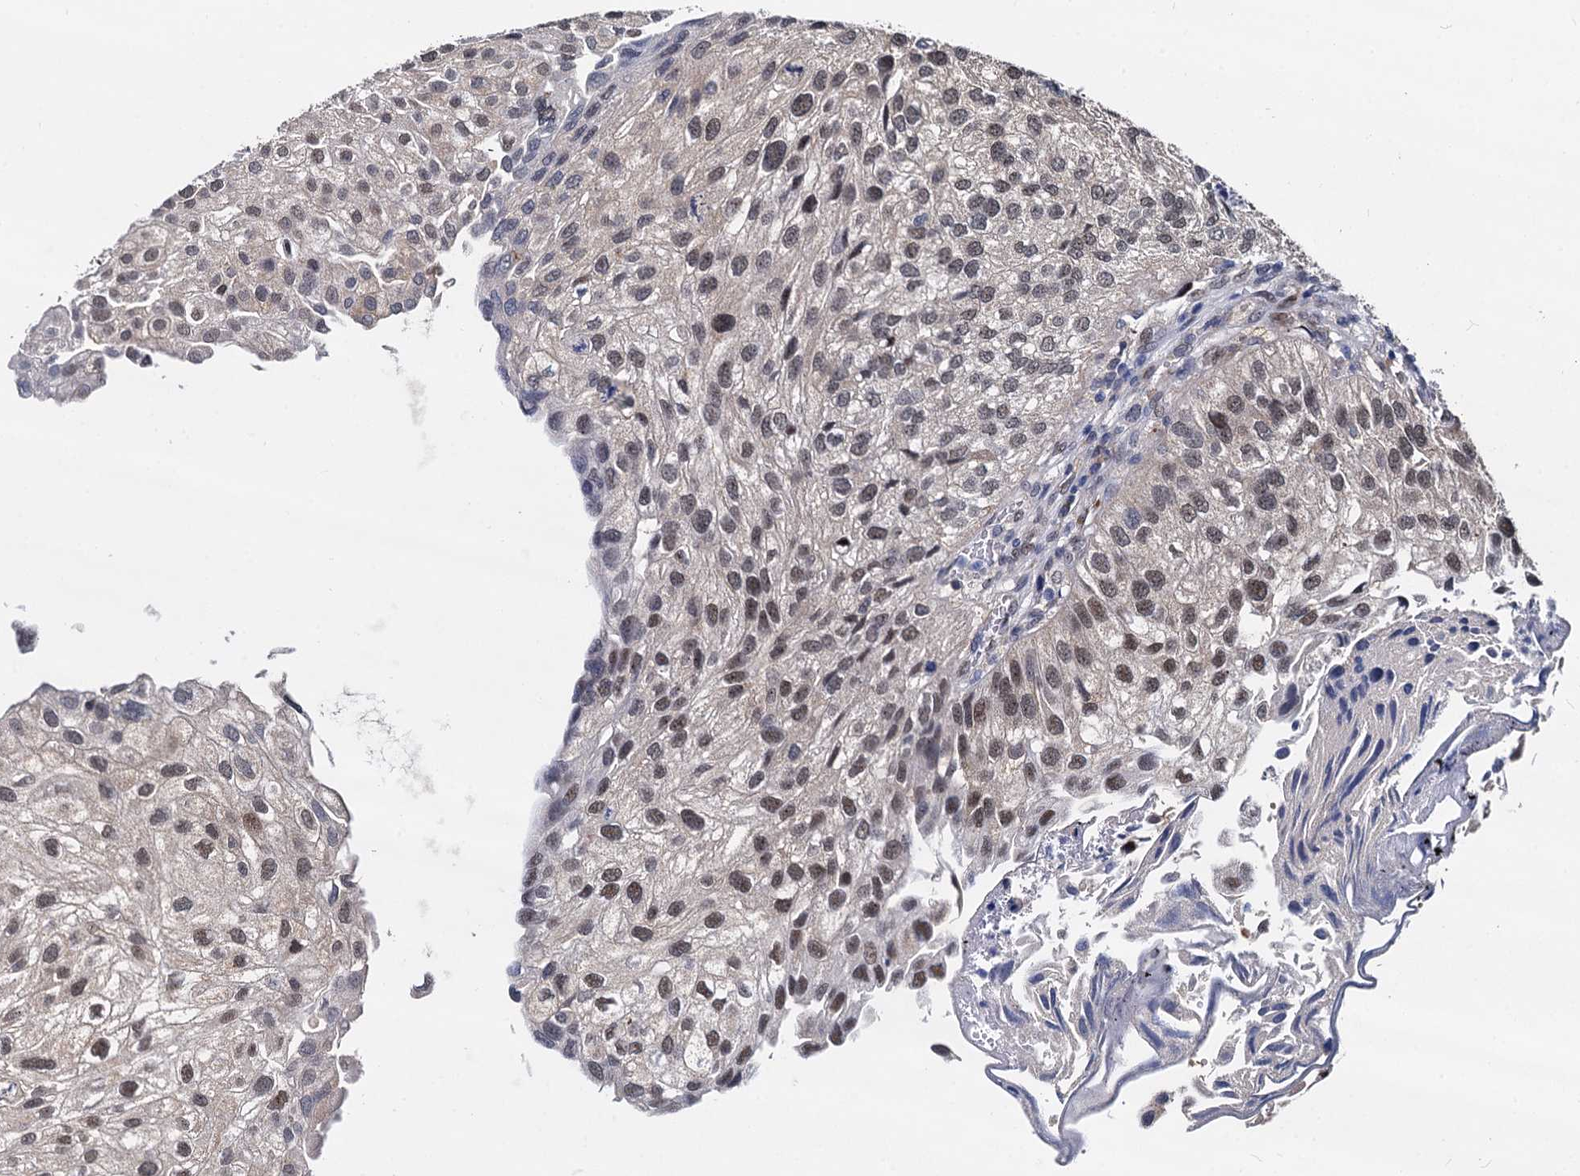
{"staining": {"intensity": "moderate", "quantity": ">75%", "location": "nuclear"}, "tissue": "urothelial cancer", "cell_type": "Tumor cells", "image_type": "cancer", "snomed": [{"axis": "morphology", "description": "Urothelial carcinoma, Low grade"}, {"axis": "topography", "description": "Urinary bladder"}], "caption": "A photomicrograph of low-grade urothelial carcinoma stained for a protein shows moderate nuclear brown staining in tumor cells.", "gene": "PSMD4", "patient": {"sex": "female", "age": 89}}